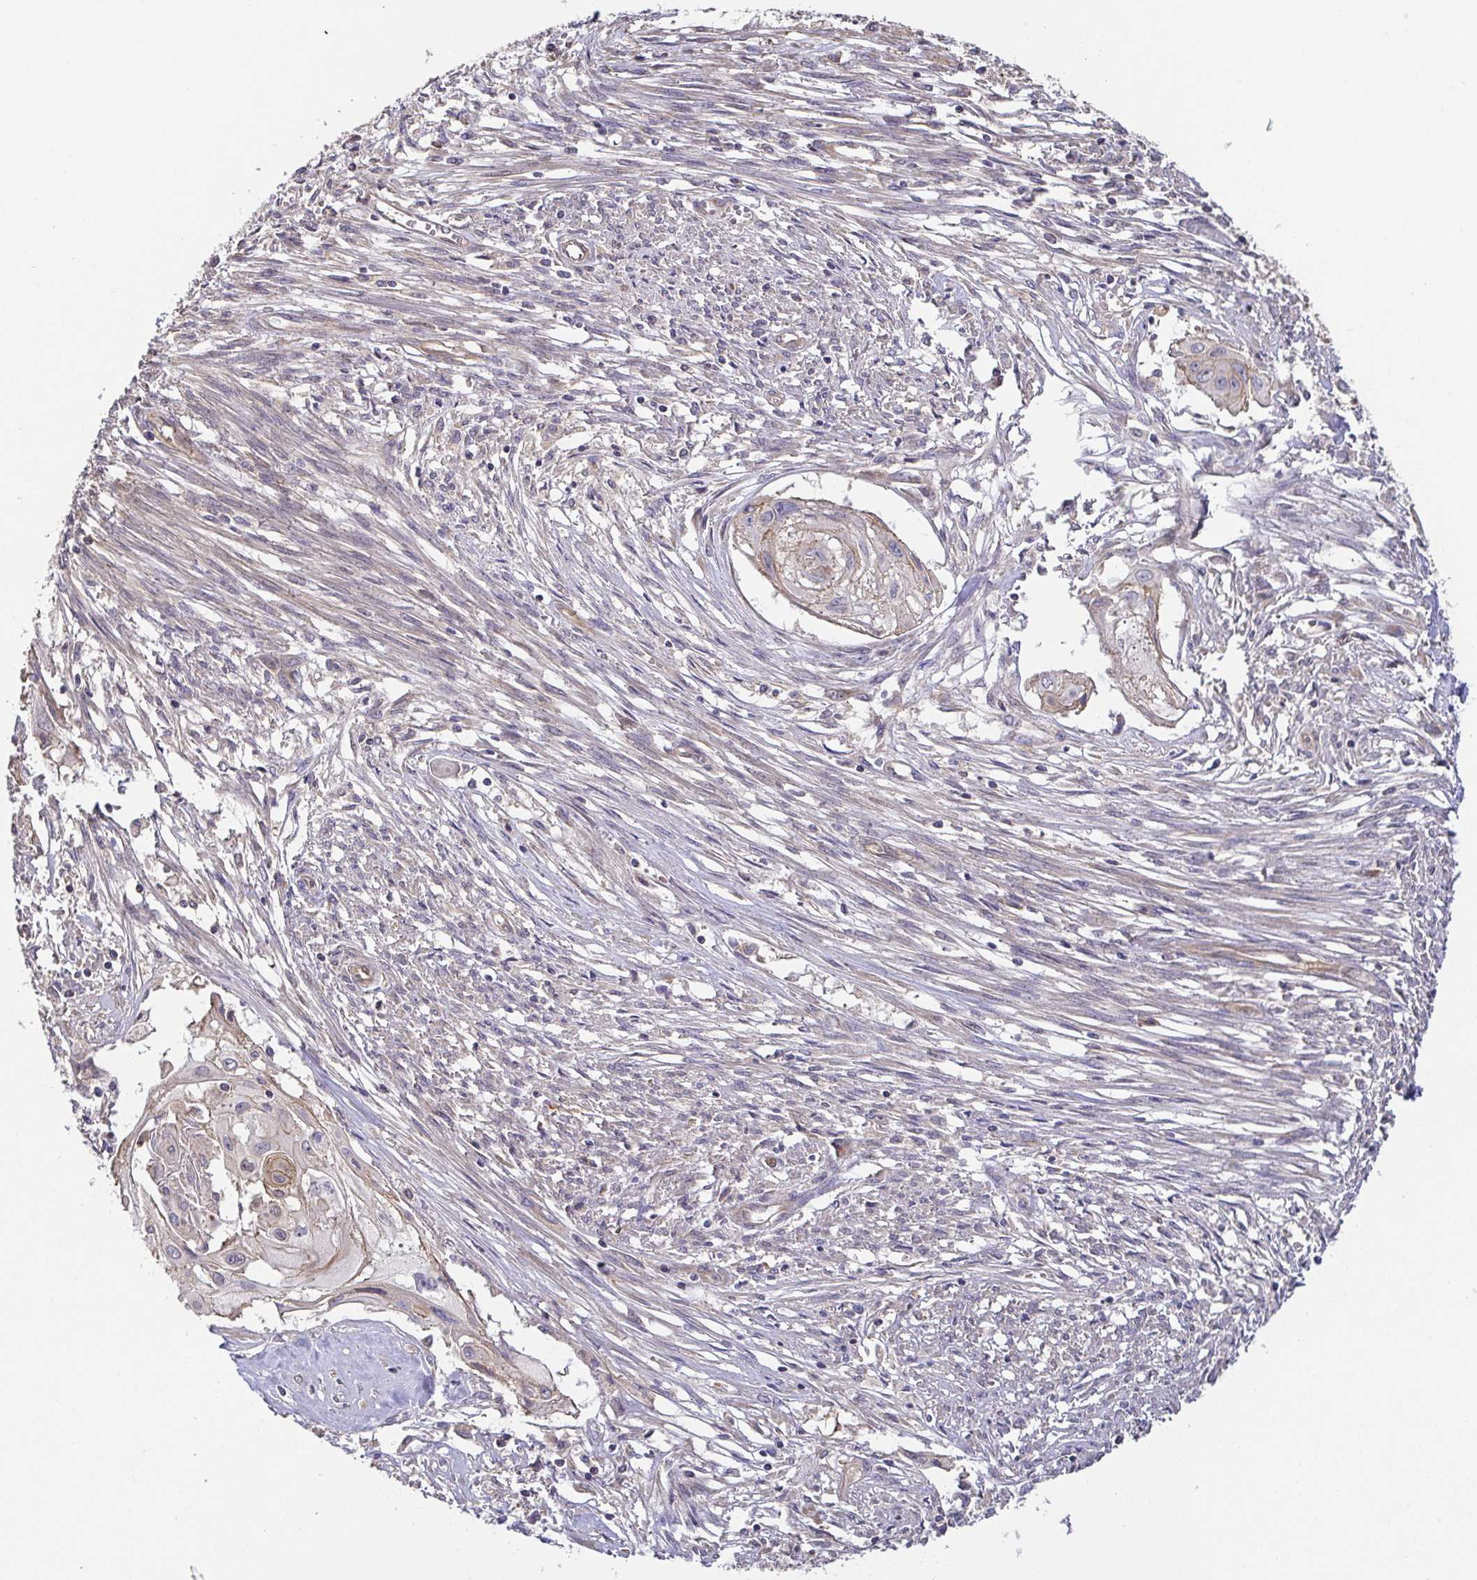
{"staining": {"intensity": "weak", "quantity": "<25%", "location": "cytoplasmic/membranous"}, "tissue": "cervical cancer", "cell_type": "Tumor cells", "image_type": "cancer", "snomed": [{"axis": "morphology", "description": "Squamous cell carcinoma, NOS"}, {"axis": "topography", "description": "Cervix"}], "caption": "An IHC photomicrograph of cervical squamous cell carcinoma is shown. There is no staining in tumor cells of cervical squamous cell carcinoma.", "gene": "EIF3D", "patient": {"sex": "female", "age": 49}}